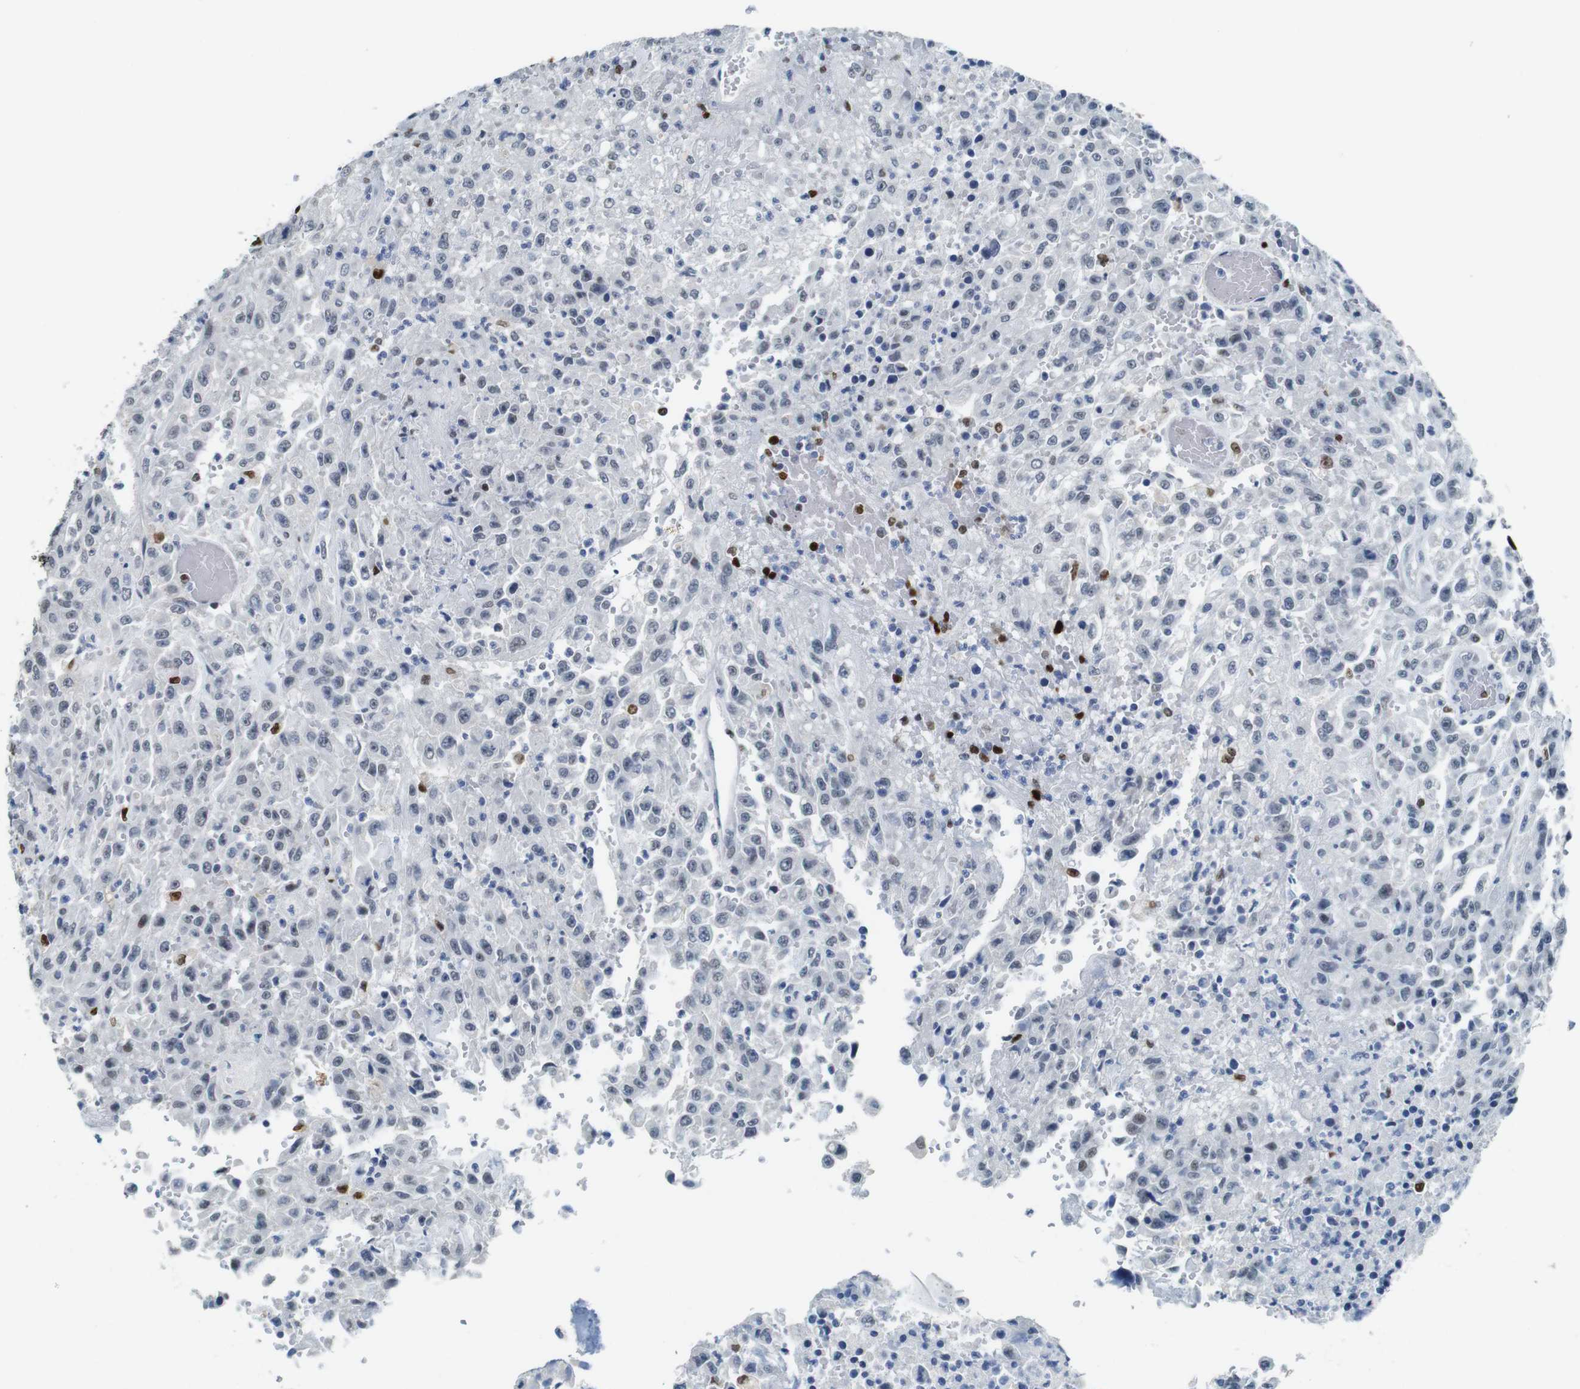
{"staining": {"intensity": "negative", "quantity": "none", "location": "none"}, "tissue": "urothelial cancer", "cell_type": "Tumor cells", "image_type": "cancer", "snomed": [{"axis": "morphology", "description": "Urothelial carcinoma, High grade"}, {"axis": "topography", "description": "Urinary bladder"}], "caption": "The photomicrograph displays no significant expression in tumor cells of high-grade urothelial carcinoma.", "gene": "IRF8", "patient": {"sex": "male", "age": 46}}